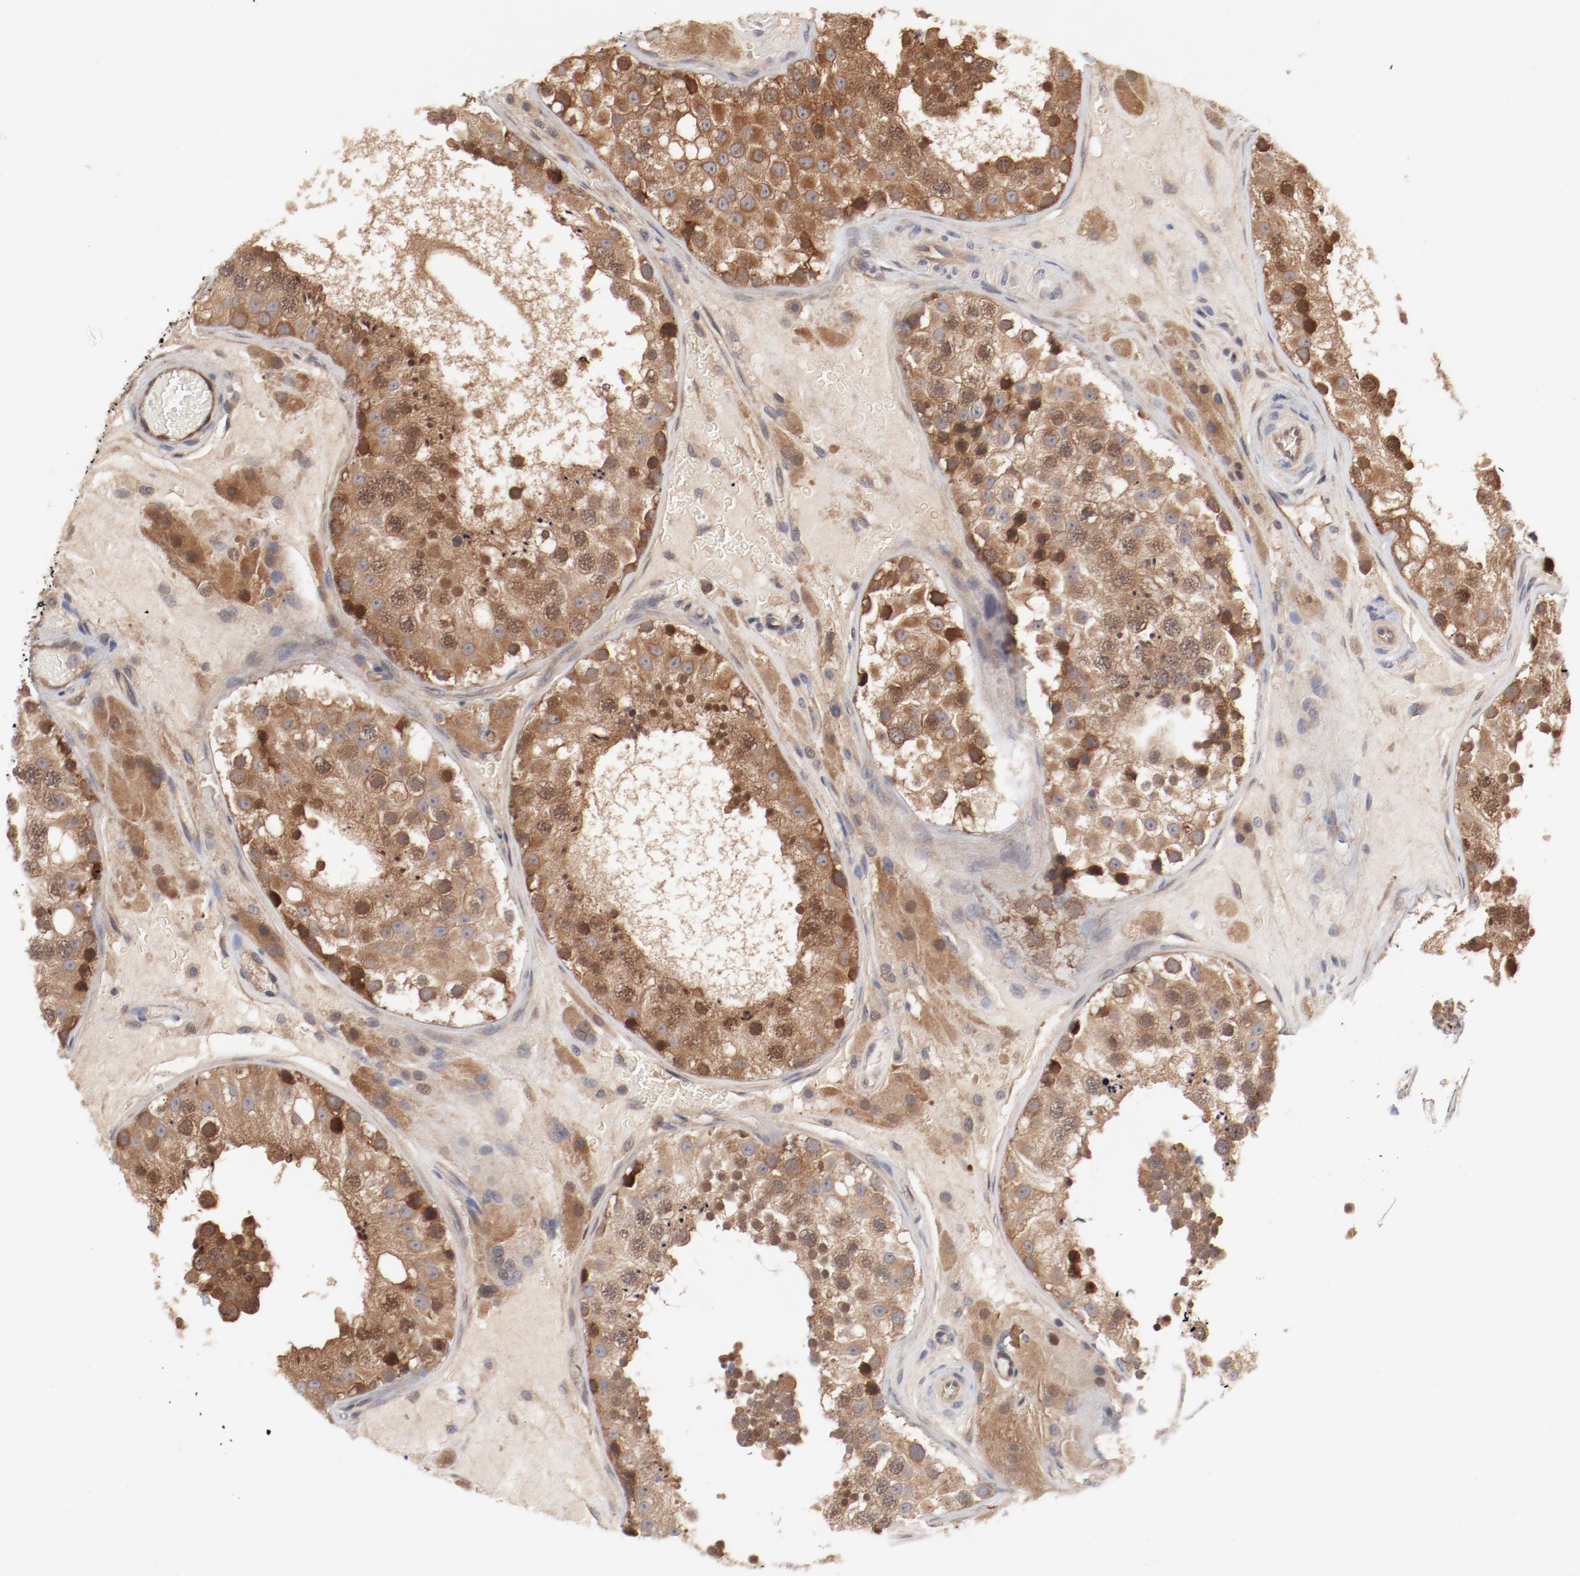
{"staining": {"intensity": "moderate", "quantity": ">75%", "location": "cytoplasmic/membranous"}, "tissue": "testis", "cell_type": "Cells in seminiferous ducts", "image_type": "normal", "snomed": [{"axis": "morphology", "description": "Normal tissue, NOS"}, {"axis": "topography", "description": "Testis"}], "caption": "This image shows unremarkable testis stained with immunohistochemistry (IHC) to label a protein in brown. The cytoplasmic/membranous of cells in seminiferous ducts show moderate positivity for the protein. Nuclei are counter-stained blue.", "gene": "PITPNM2", "patient": {"sex": "male", "age": 26}}